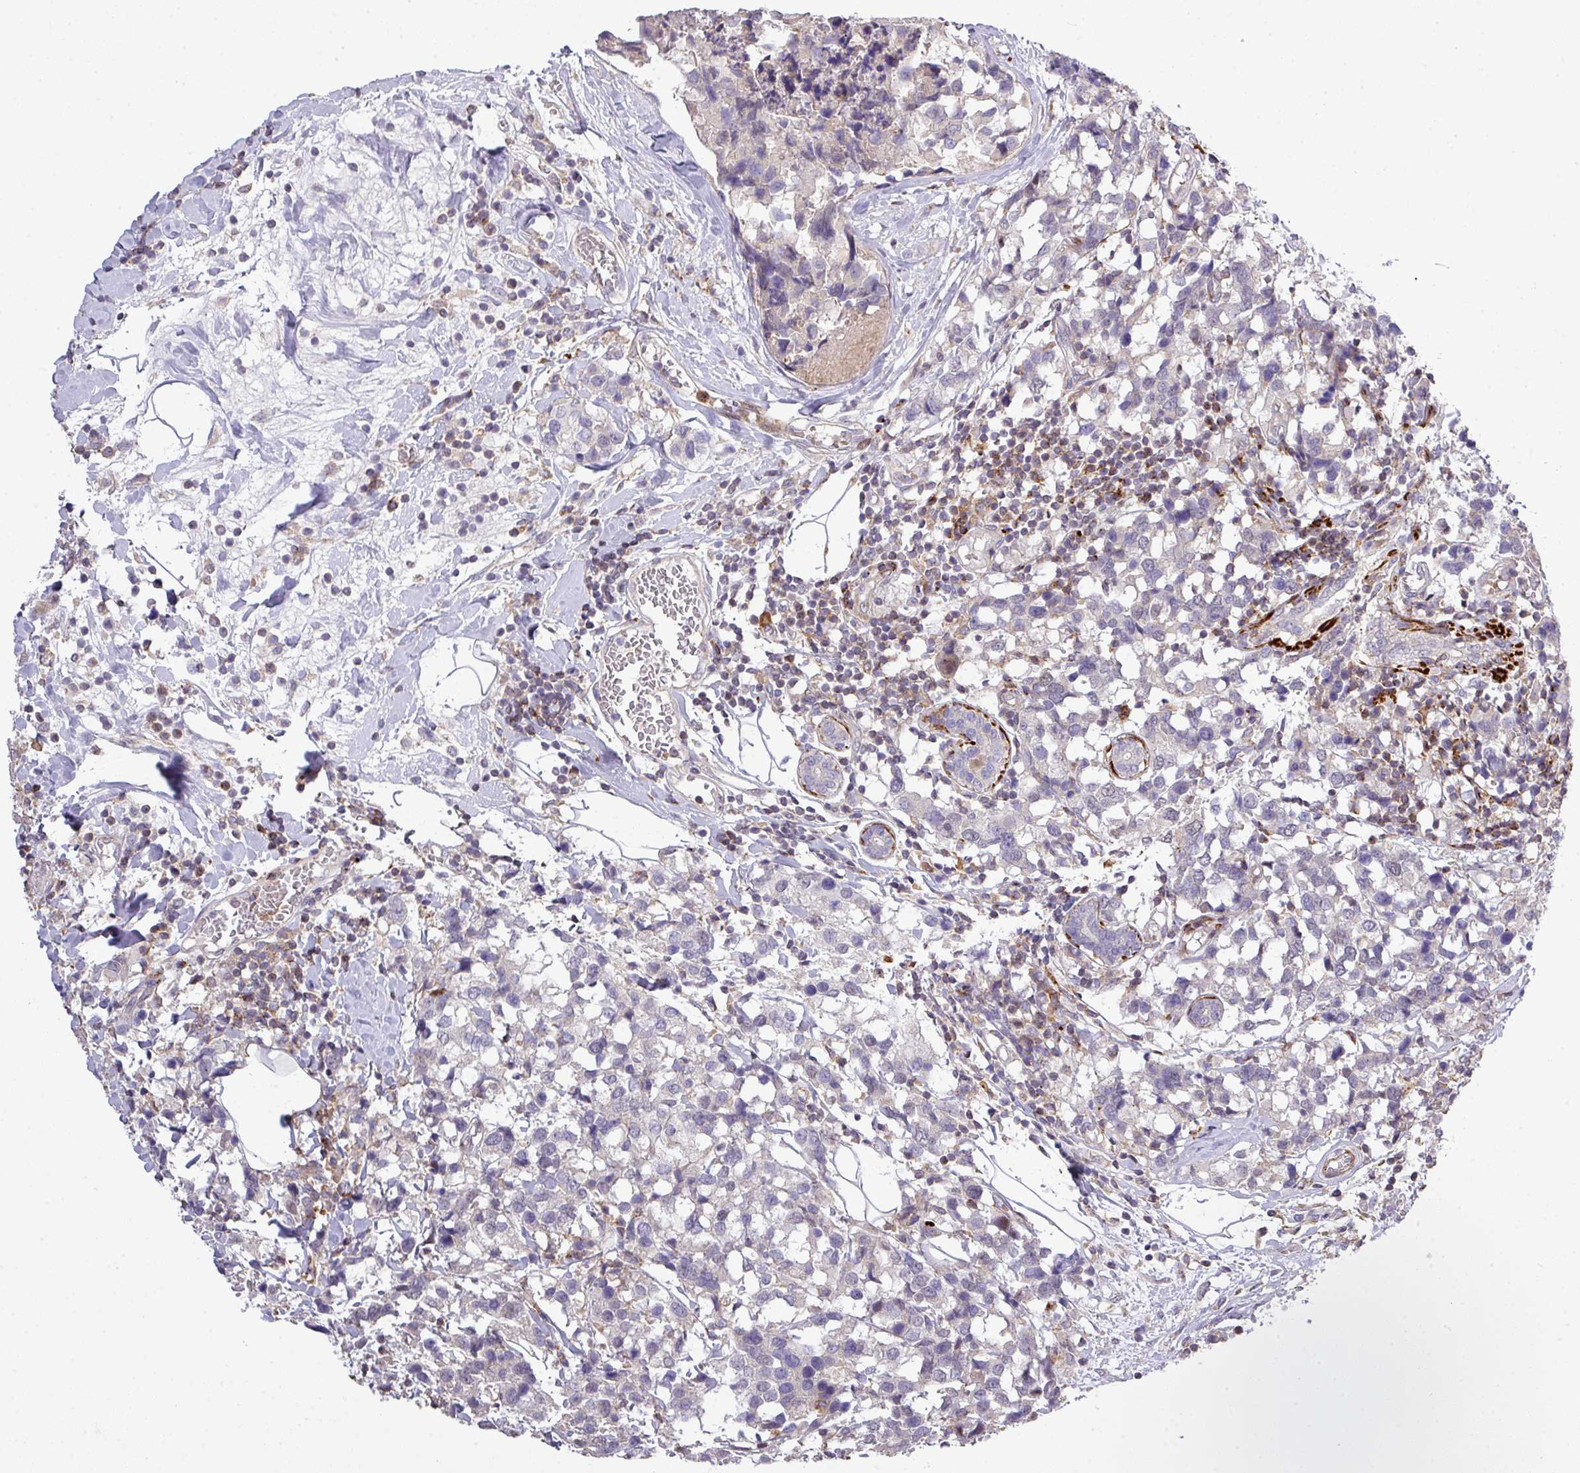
{"staining": {"intensity": "negative", "quantity": "none", "location": "none"}, "tissue": "breast cancer", "cell_type": "Tumor cells", "image_type": "cancer", "snomed": [{"axis": "morphology", "description": "Lobular carcinoma"}, {"axis": "topography", "description": "Breast"}], "caption": "Human breast lobular carcinoma stained for a protein using immunohistochemistry shows no expression in tumor cells.", "gene": "TPRA1", "patient": {"sex": "female", "age": 59}}